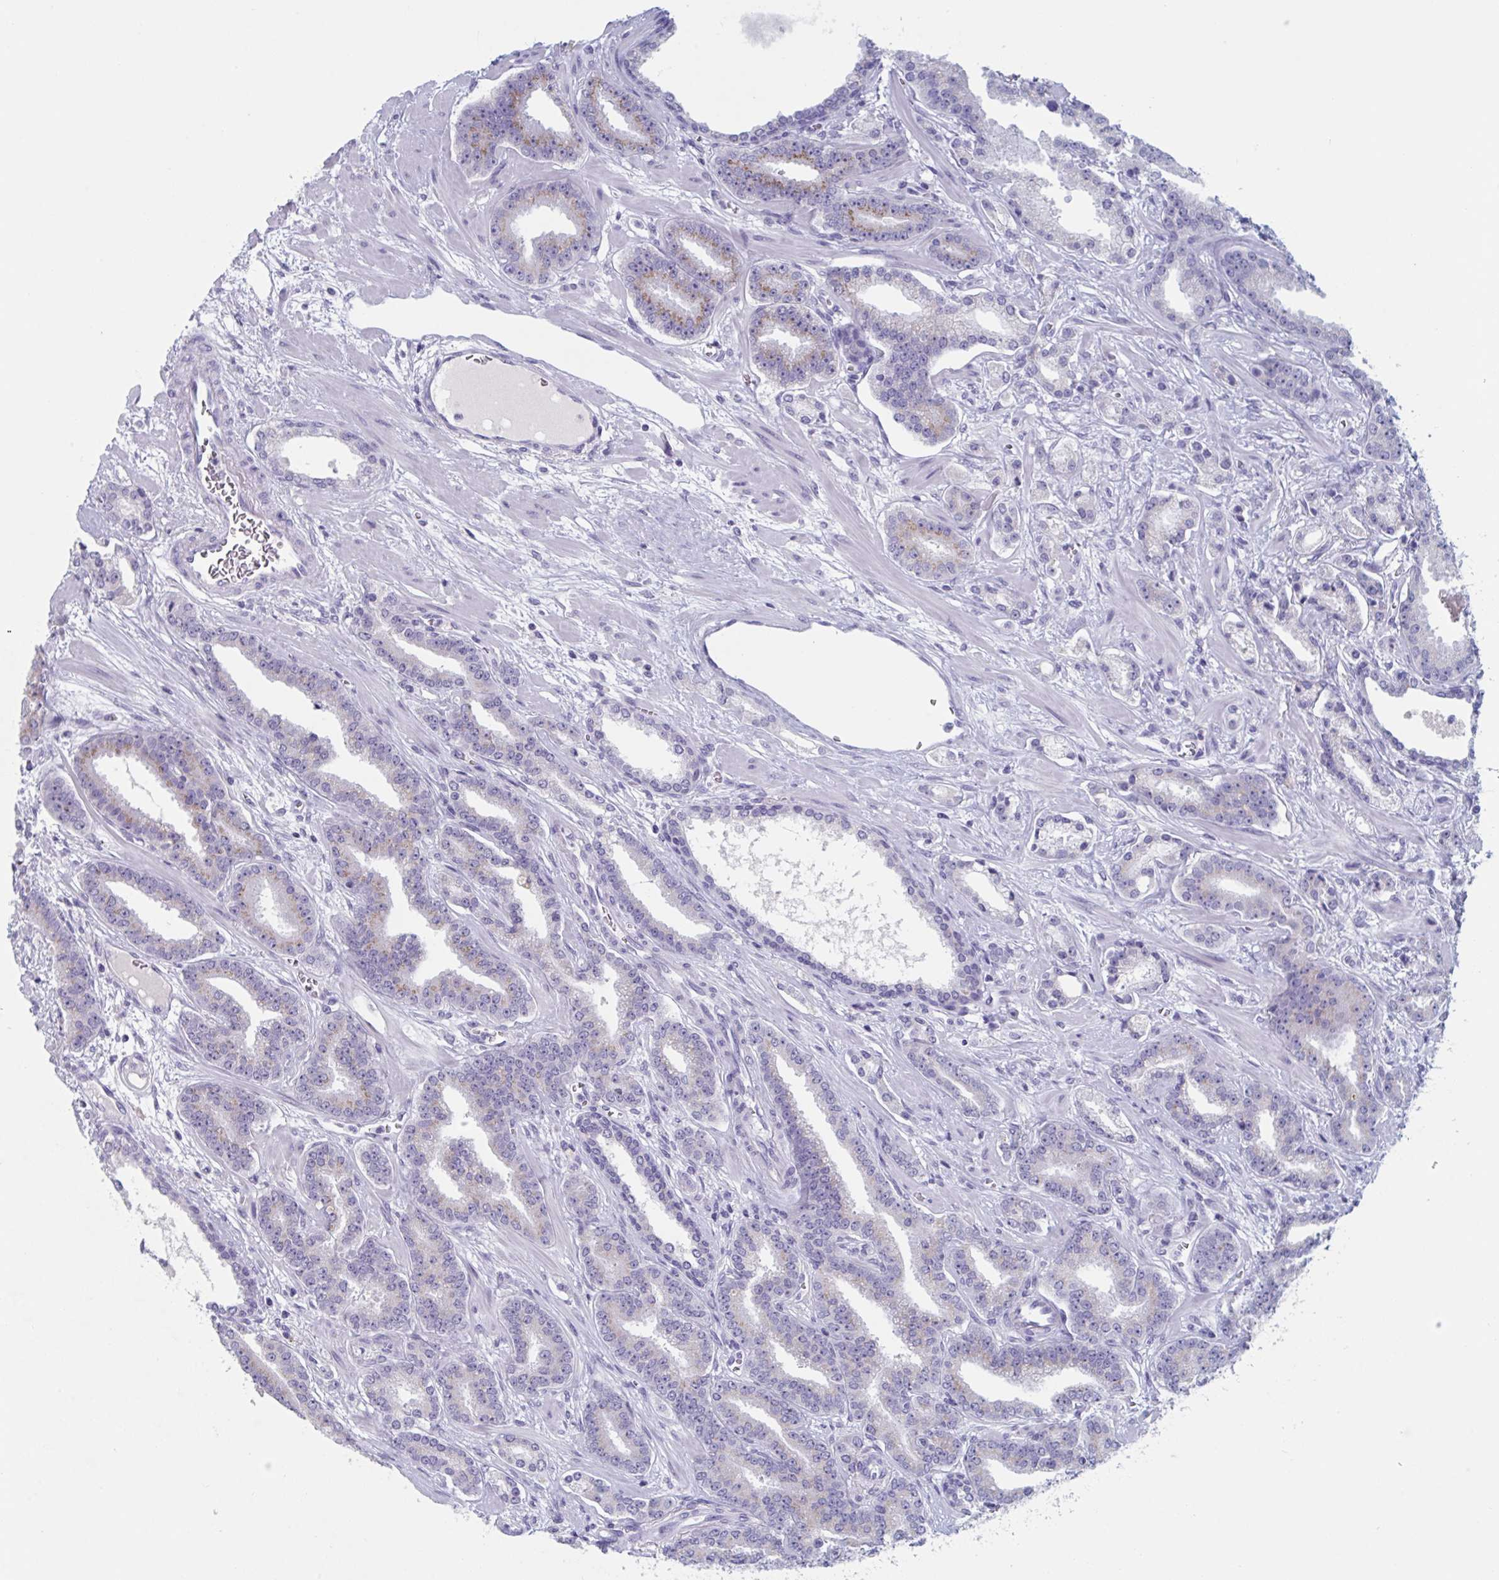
{"staining": {"intensity": "weak", "quantity": "25%-75%", "location": "cytoplasmic/membranous"}, "tissue": "prostate cancer", "cell_type": "Tumor cells", "image_type": "cancer", "snomed": [{"axis": "morphology", "description": "Adenocarcinoma, High grade"}, {"axis": "topography", "description": "Prostate"}], "caption": "Tumor cells exhibit weak cytoplasmic/membranous expression in approximately 25%-75% of cells in adenocarcinoma (high-grade) (prostate).", "gene": "NDUFC2", "patient": {"sex": "male", "age": 60}}